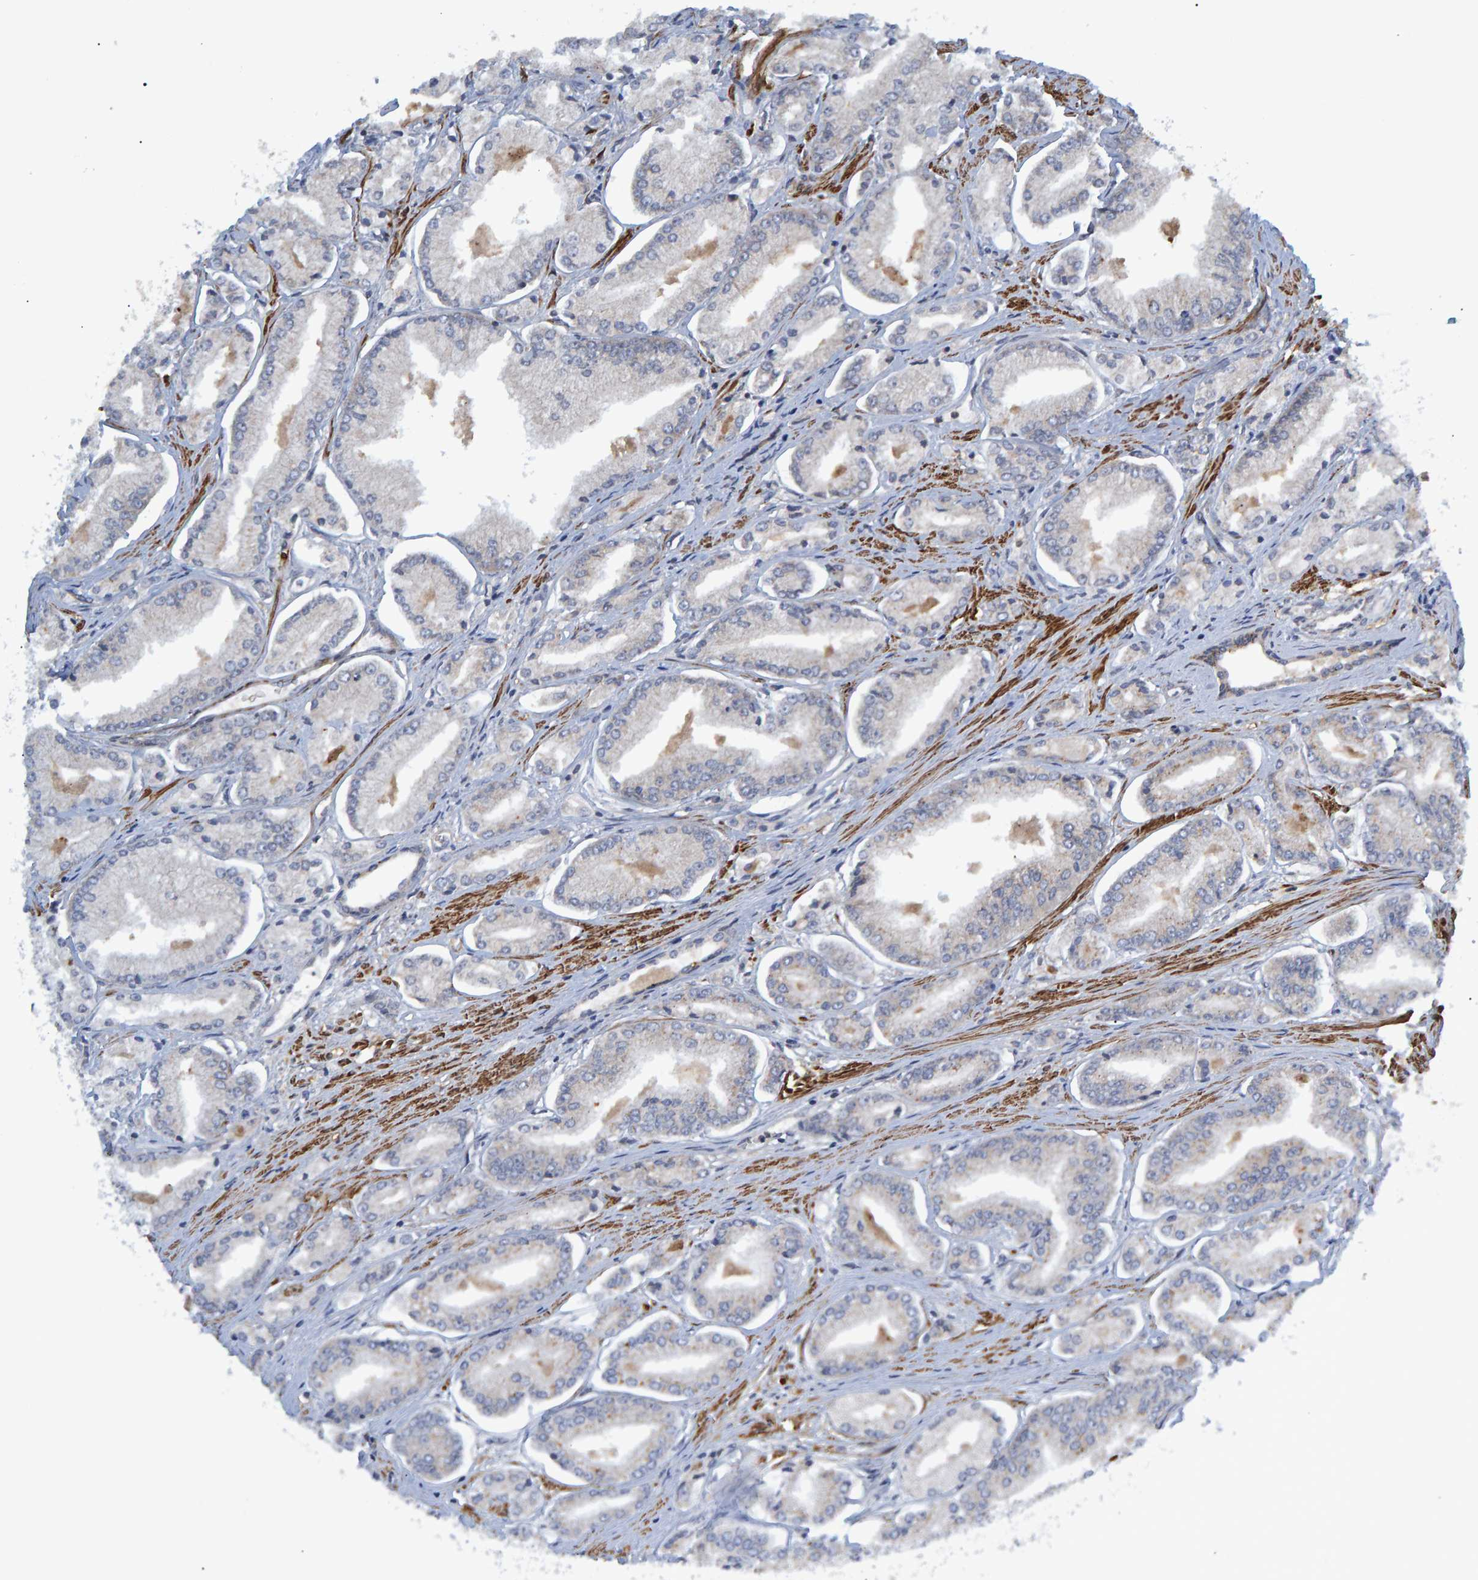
{"staining": {"intensity": "negative", "quantity": "none", "location": "none"}, "tissue": "prostate cancer", "cell_type": "Tumor cells", "image_type": "cancer", "snomed": [{"axis": "morphology", "description": "Adenocarcinoma, Low grade"}, {"axis": "topography", "description": "Prostate"}], "caption": "Immunohistochemistry image of adenocarcinoma (low-grade) (prostate) stained for a protein (brown), which exhibits no positivity in tumor cells.", "gene": "ATP6V1H", "patient": {"sex": "male", "age": 52}}